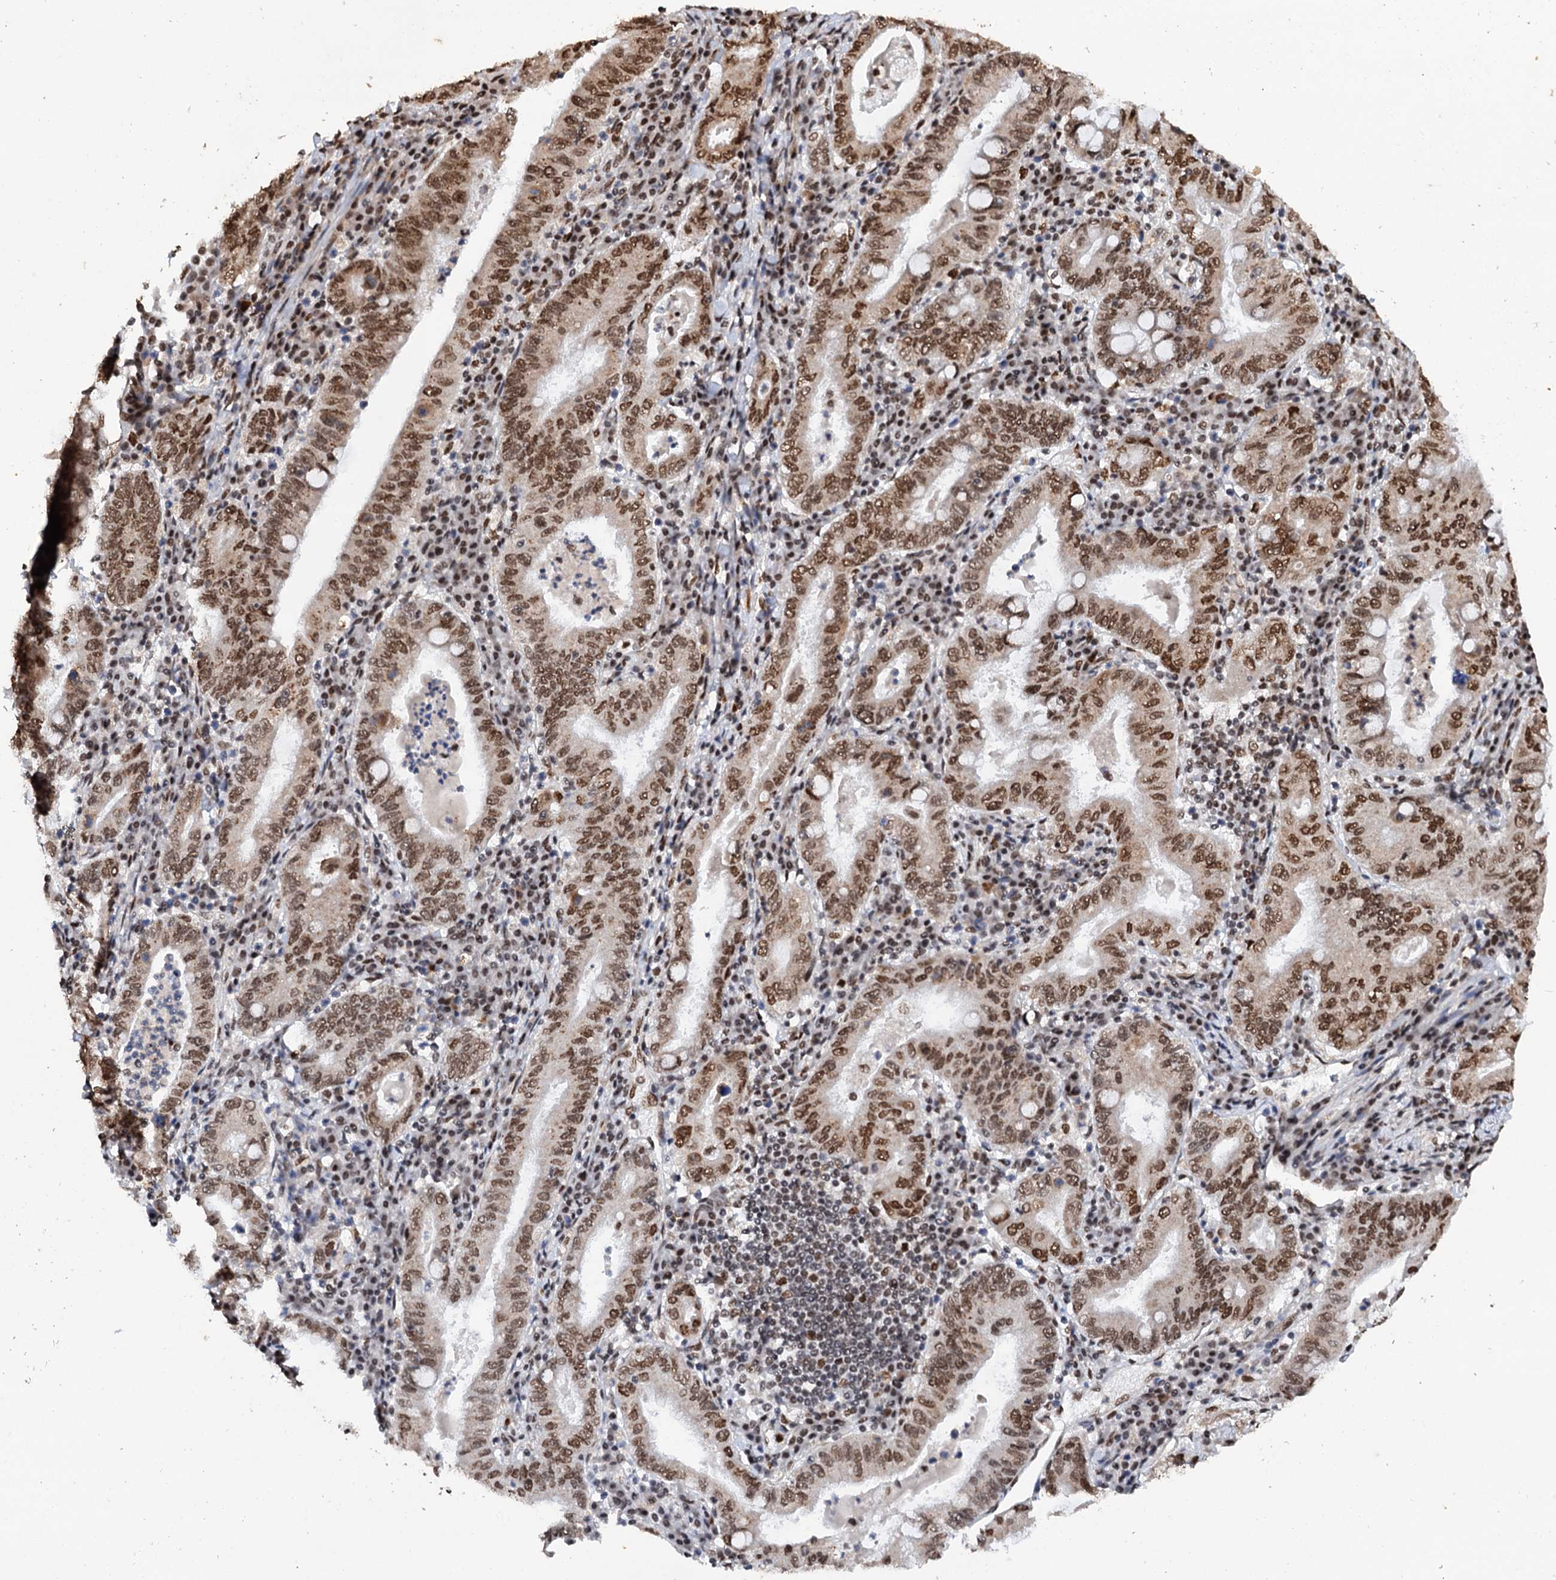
{"staining": {"intensity": "moderate", "quantity": ">75%", "location": "nuclear"}, "tissue": "stomach cancer", "cell_type": "Tumor cells", "image_type": "cancer", "snomed": [{"axis": "morphology", "description": "Normal tissue, NOS"}, {"axis": "morphology", "description": "Adenocarcinoma, NOS"}, {"axis": "topography", "description": "Esophagus"}, {"axis": "topography", "description": "Stomach, upper"}, {"axis": "topography", "description": "Peripheral nerve tissue"}], "caption": "Stomach adenocarcinoma was stained to show a protein in brown. There is medium levels of moderate nuclear expression in approximately >75% of tumor cells.", "gene": "MATR3", "patient": {"sex": "male", "age": 62}}